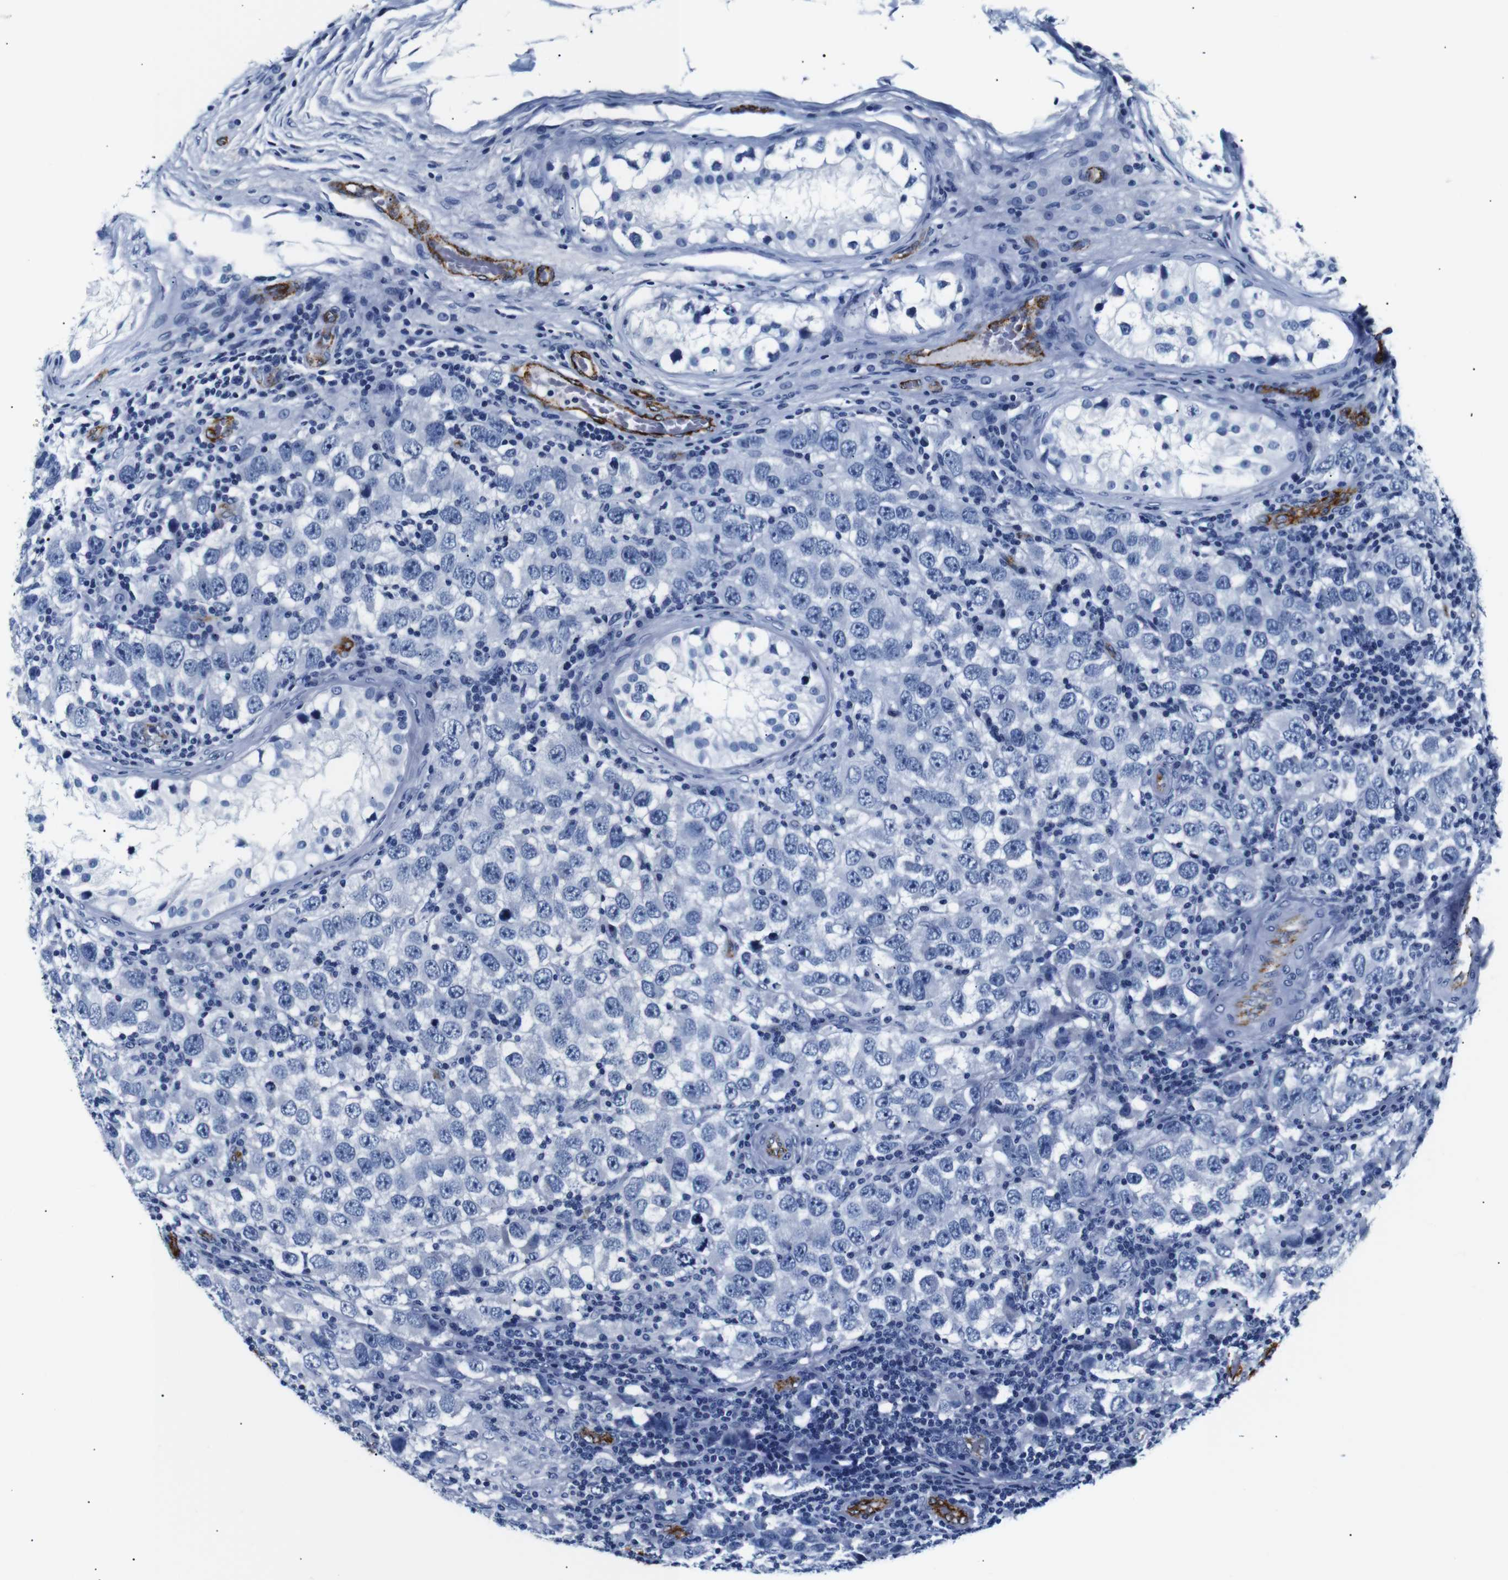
{"staining": {"intensity": "negative", "quantity": "none", "location": "none"}, "tissue": "testis cancer", "cell_type": "Tumor cells", "image_type": "cancer", "snomed": [{"axis": "morphology", "description": "Carcinoma, Embryonal, NOS"}, {"axis": "topography", "description": "Testis"}], "caption": "Immunohistochemistry (IHC) image of testis cancer (embryonal carcinoma) stained for a protein (brown), which exhibits no expression in tumor cells. (DAB (3,3'-diaminobenzidine) immunohistochemistry with hematoxylin counter stain).", "gene": "MUC4", "patient": {"sex": "male", "age": 21}}